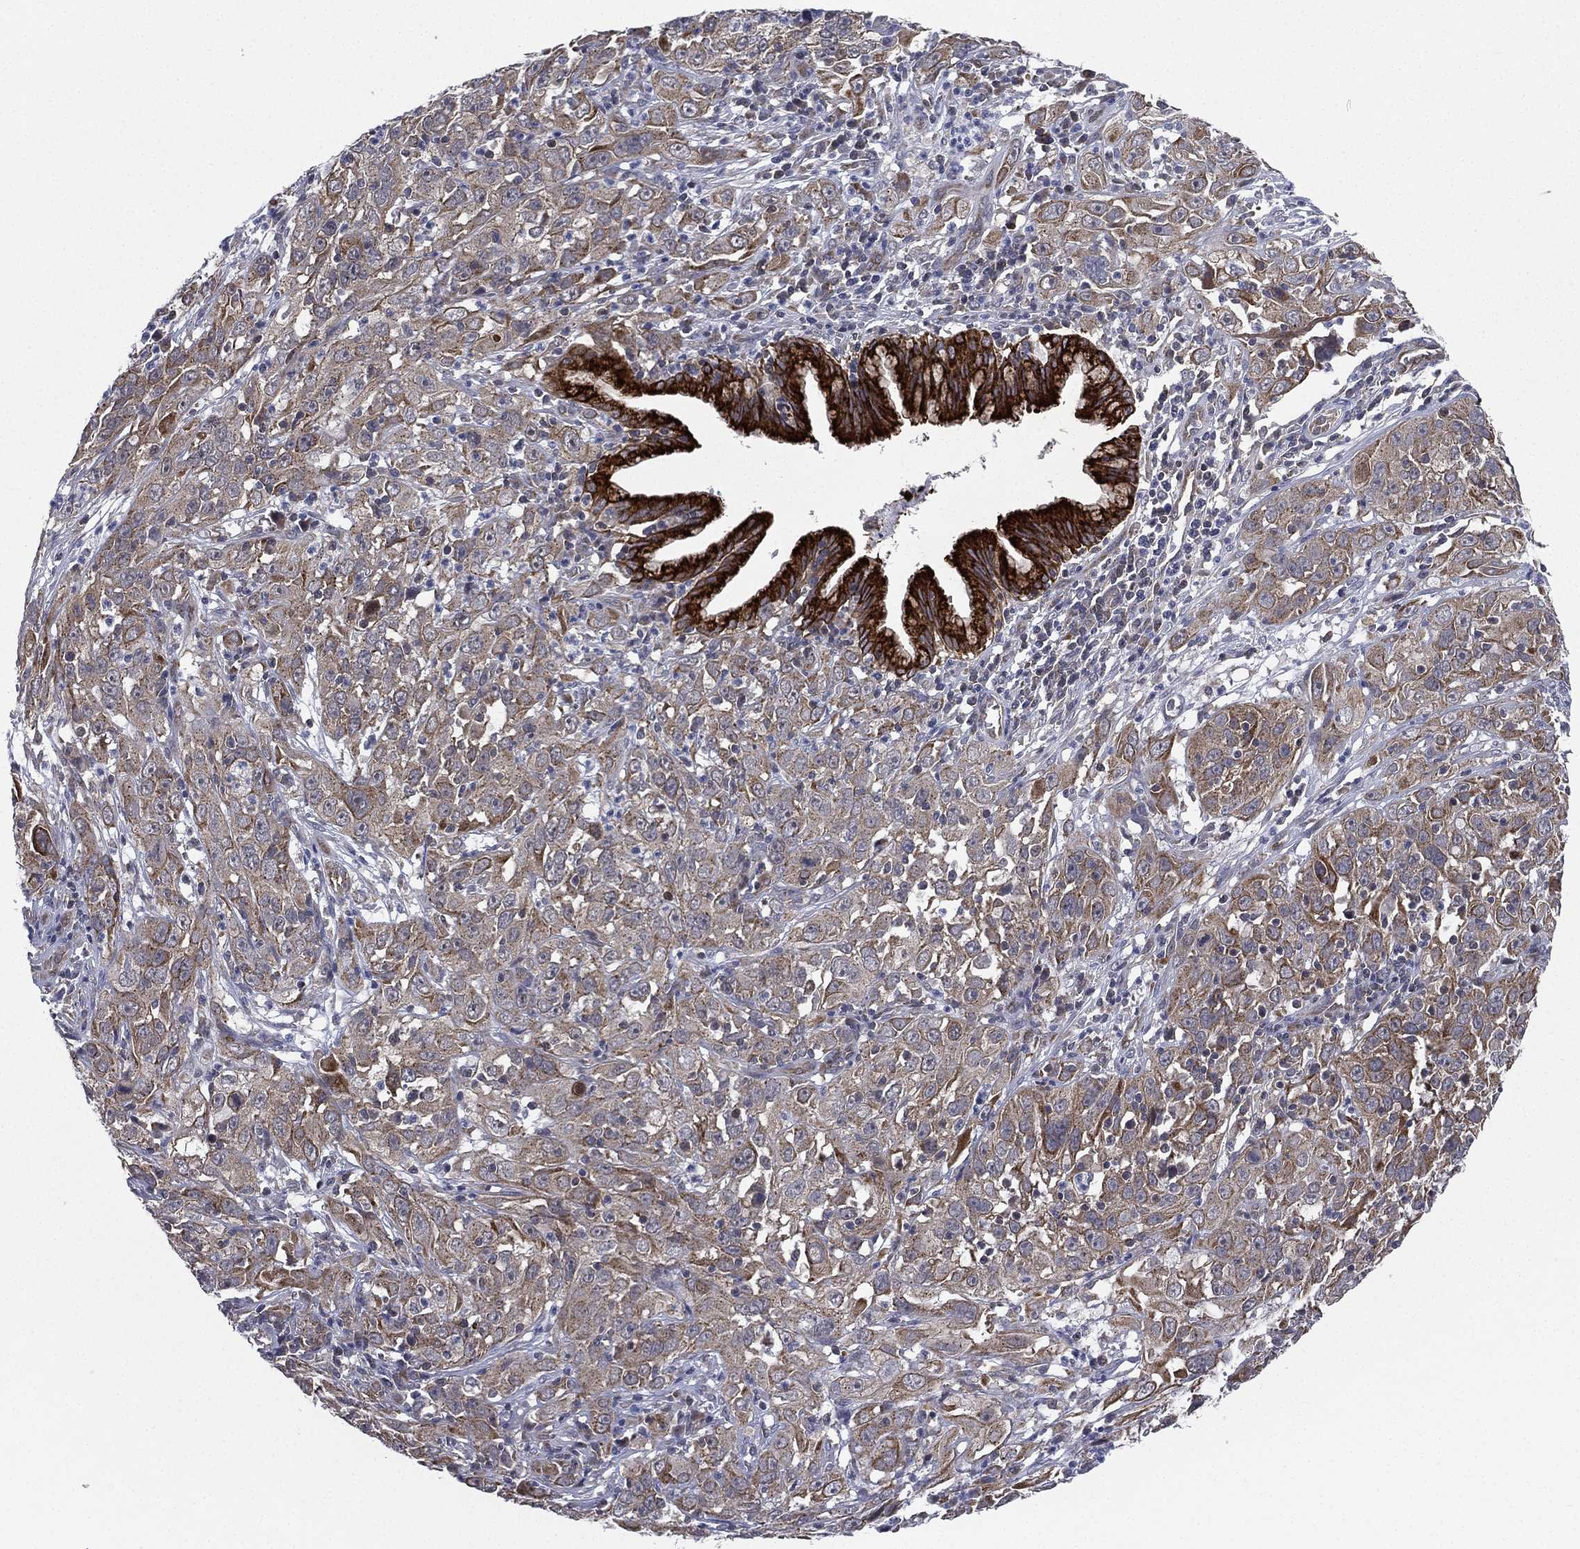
{"staining": {"intensity": "weak", "quantity": ">75%", "location": "cytoplasmic/membranous"}, "tissue": "cervical cancer", "cell_type": "Tumor cells", "image_type": "cancer", "snomed": [{"axis": "morphology", "description": "Squamous cell carcinoma, NOS"}, {"axis": "topography", "description": "Cervix"}], "caption": "Tumor cells exhibit low levels of weak cytoplasmic/membranous staining in about >75% of cells in human squamous cell carcinoma (cervical). The protein of interest is stained brown, and the nuclei are stained in blue (DAB (3,3'-diaminobenzidine) IHC with brightfield microscopy, high magnification).", "gene": "KAT14", "patient": {"sex": "female", "age": 32}}